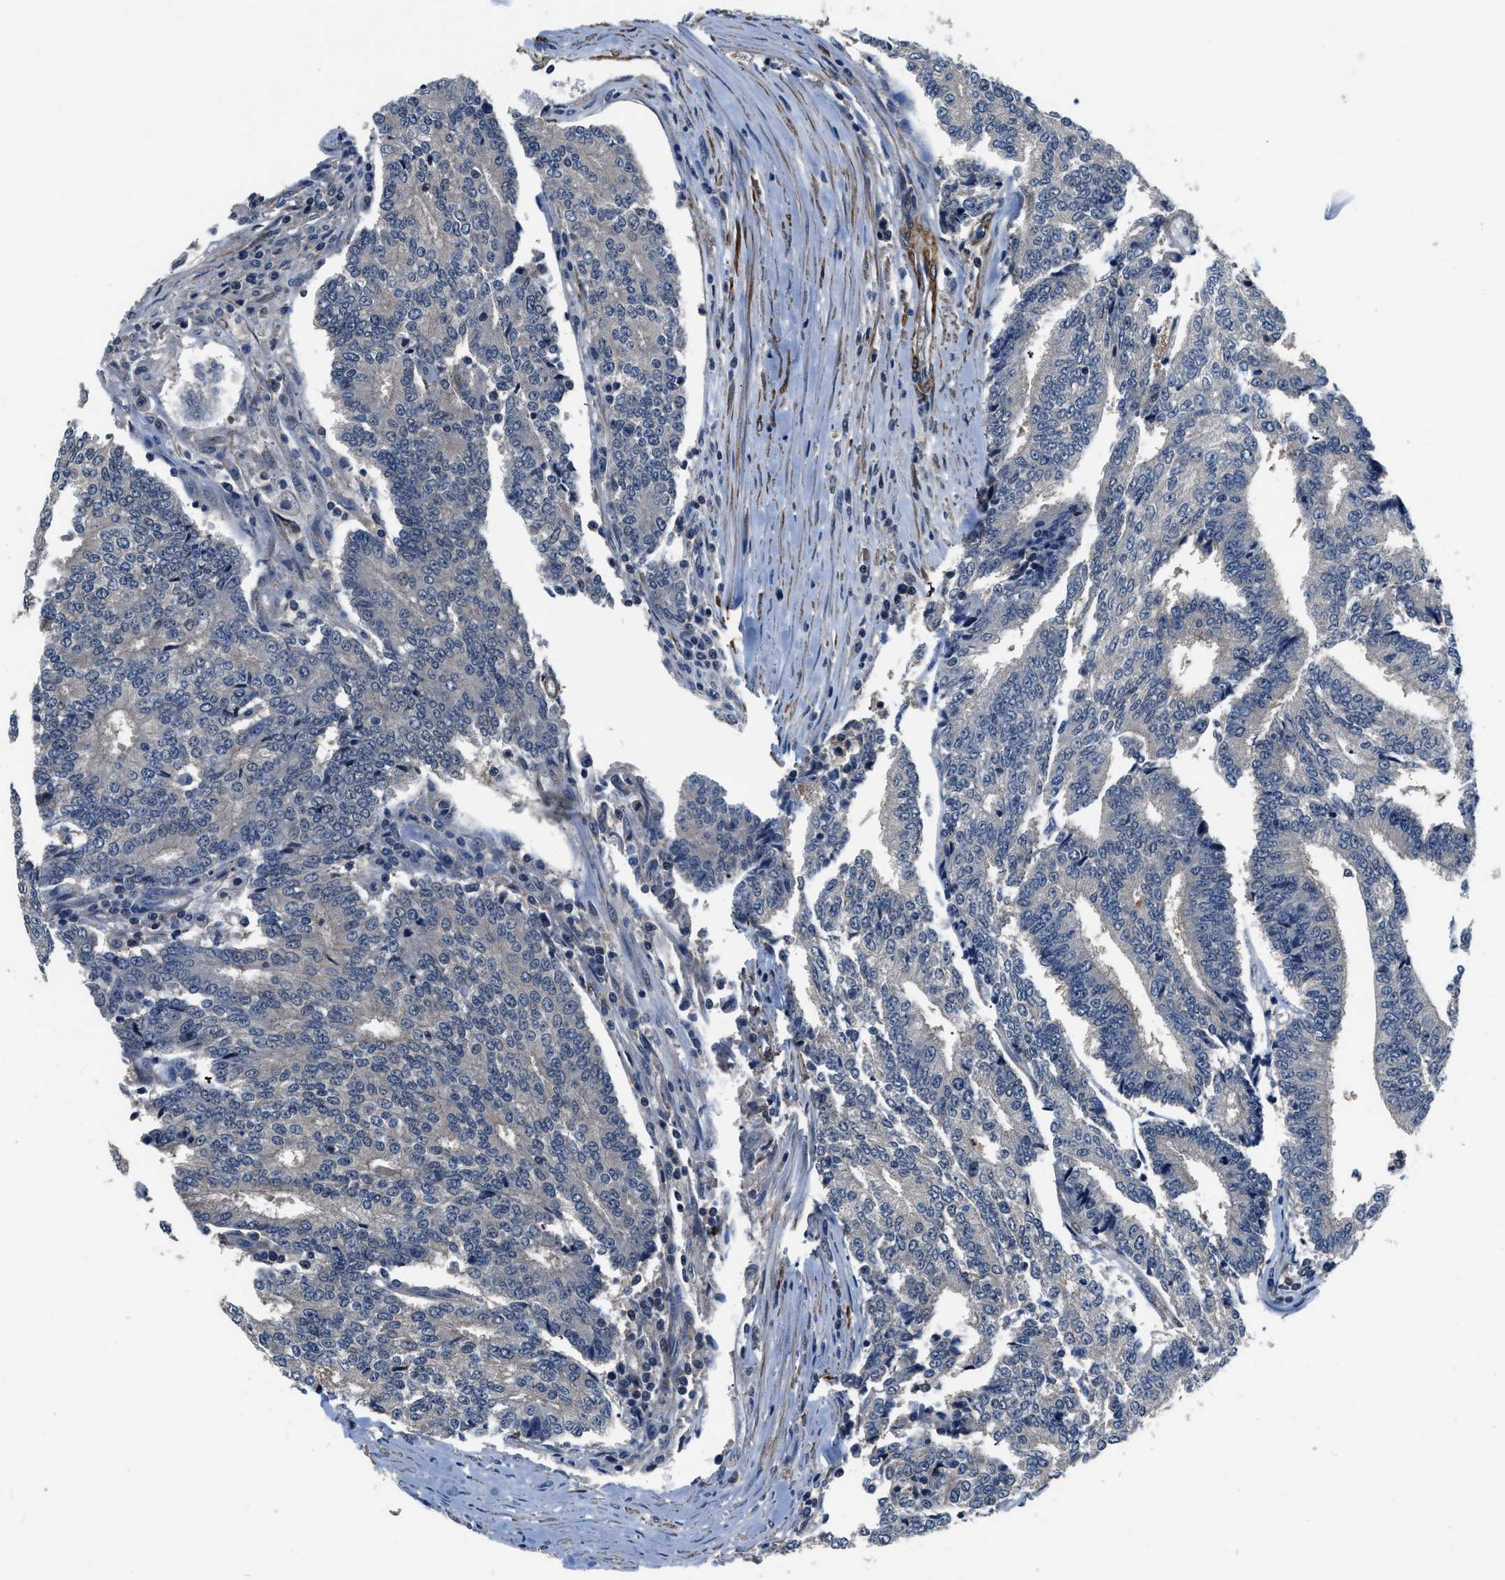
{"staining": {"intensity": "negative", "quantity": "none", "location": "none"}, "tissue": "prostate cancer", "cell_type": "Tumor cells", "image_type": "cancer", "snomed": [{"axis": "morphology", "description": "Normal tissue, NOS"}, {"axis": "morphology", "description": "Adenocarcinoma, High grade"}, {"axis": "topography", "description": "Prostate"}, {"axis": "topography", "description": "Seminal veicle"}], "caption": "DAB immunohistochemical staining of human prostate cancer (high-grade adenocarcinoma) exhibits no significant expression in tumor cells.", "gene": "LANCL2", "patient": {"sex": "male", "age": 55}}